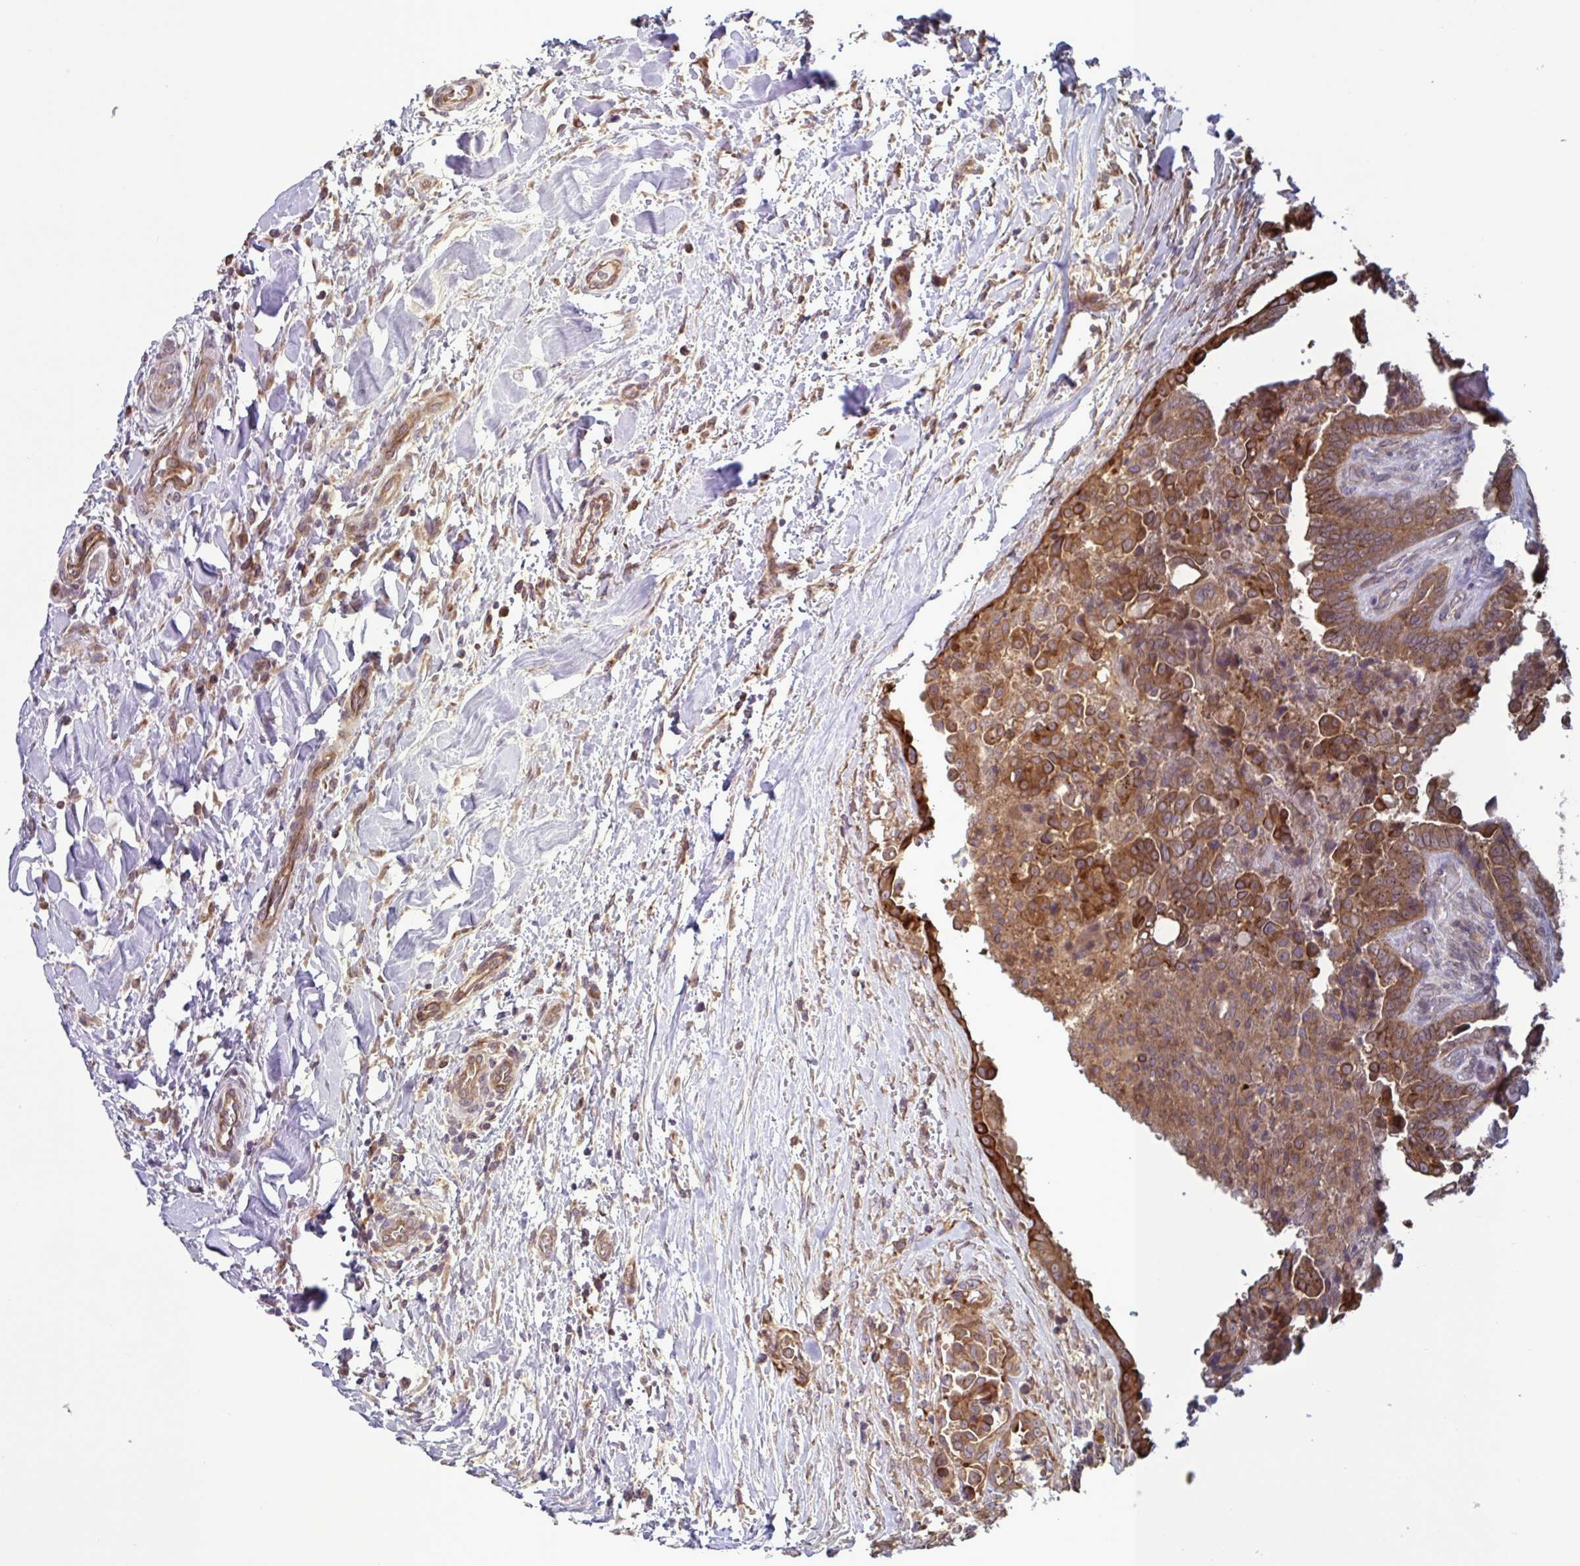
{"staining": {"intensity": "moderate", "quantity": ">75%", "location": "cytoplasmic/membranous"}, "tissue": "thyroid cancer", "cell_type": "Tumor cells", "image_type": "cancer", "snomed": [{"axis": "morphology", "description": "Papillary adenocarcinoma, NOS"}, {"axis": "topography", "description": "Thyroid gland"}], "caption": "Papillary adenocarcinoma (thyroid) stained with a protein marker displays moderate staining in tumor cells.", "gene": "GLTP", "patient": {"sex": "male", "age": 61}}